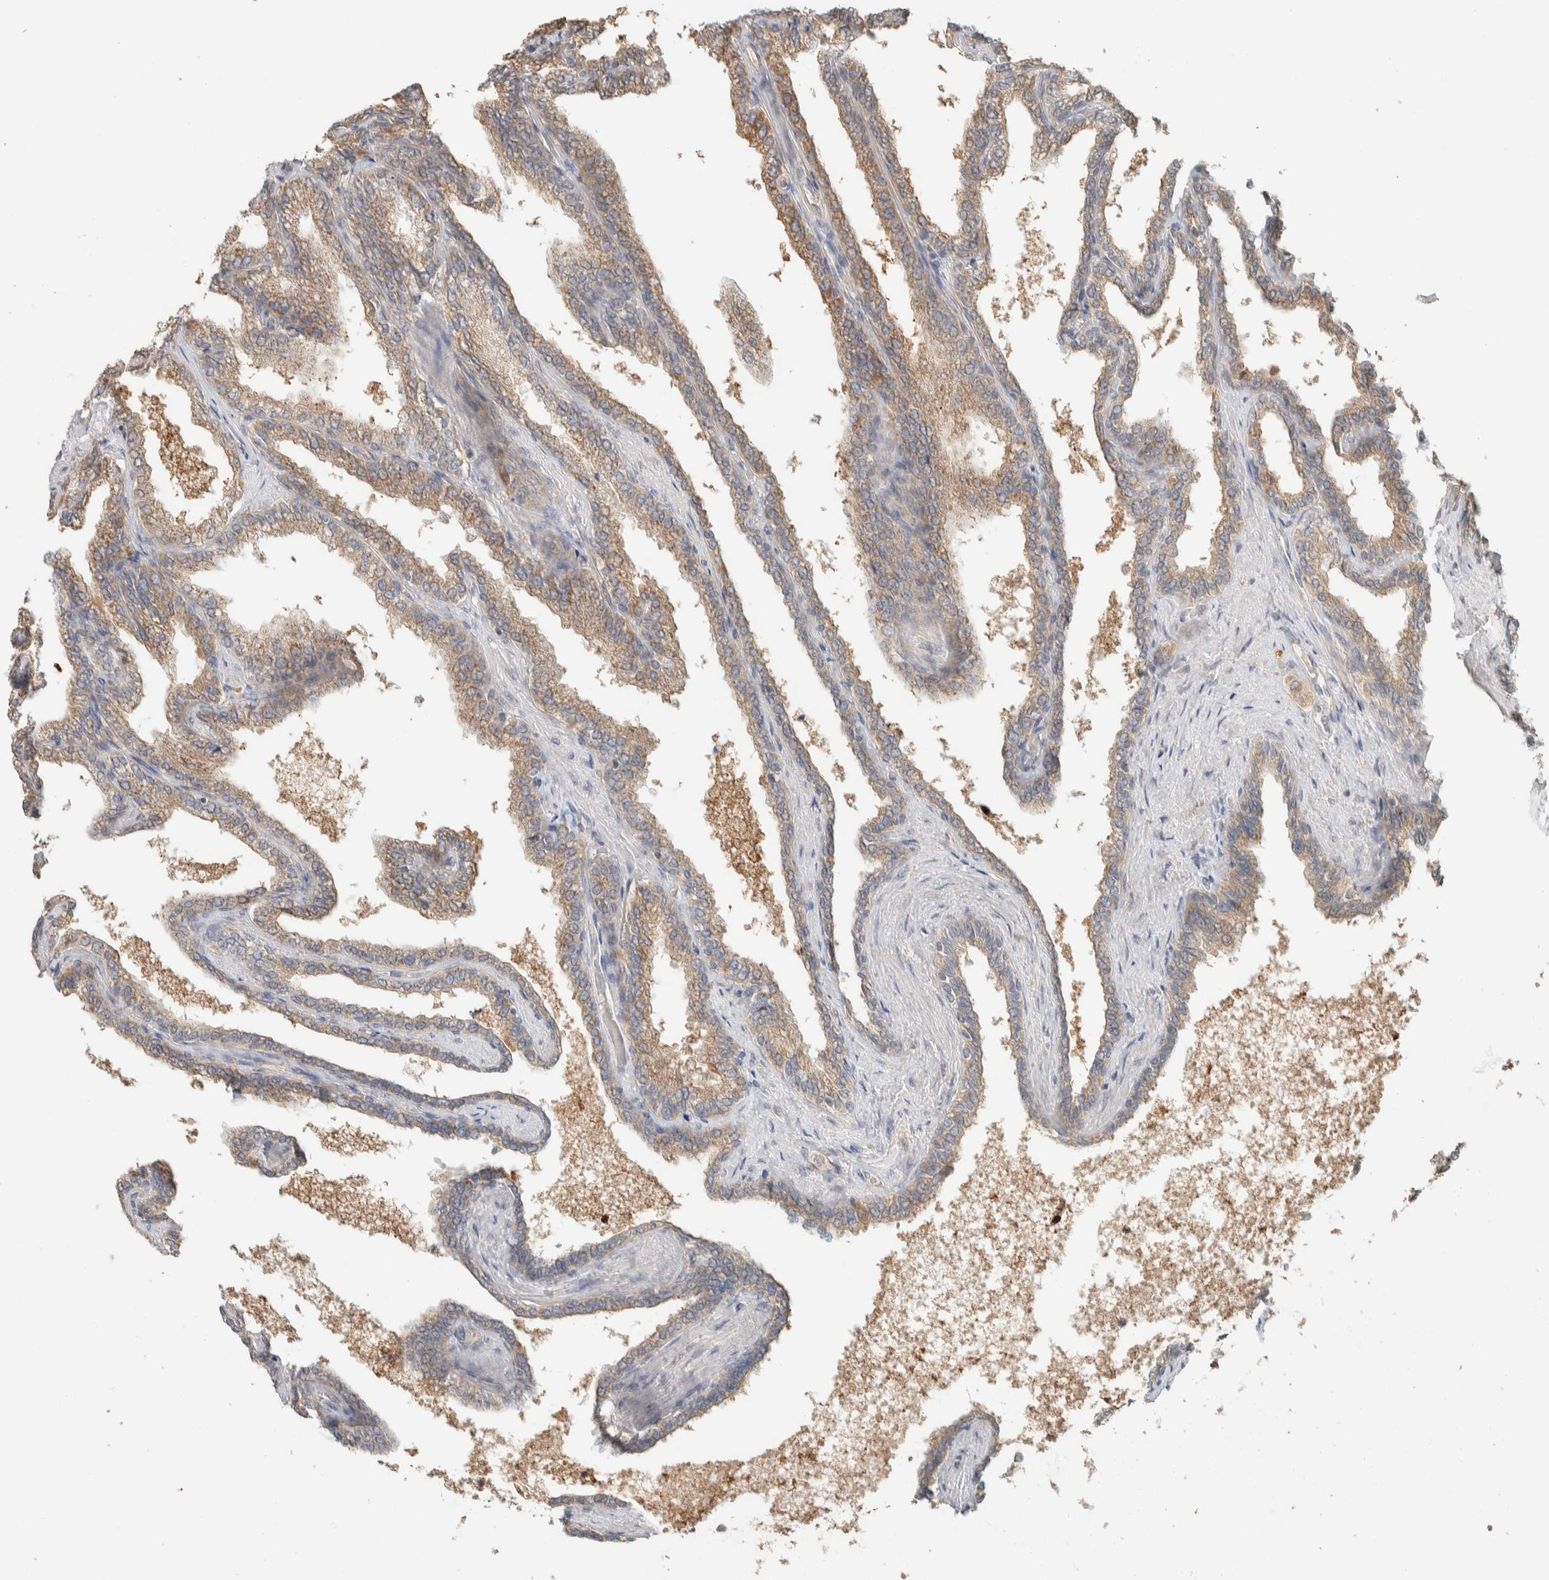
{"staining": {"intensity": "moderate", "quantity": ">75%", "location": "cytoplasmic/membranous"}, "tissue": "seminal vesicle", "cell_type": "Glandular cells", "image_type": "normal", "snomed": [{"axis": "morphology", "description": "Normal tissue, NOS"}, {"axis": "topography", "description": "Seminal veicle"}], "caption": "Protein expression analysis of unremarkable seminal vesicle reveals moderate cytoplasmic/membranous positivity in approximately >75% of glandular cells.", "gene": "PDE7B", "patient": {"sex": "male", "age": 46}}